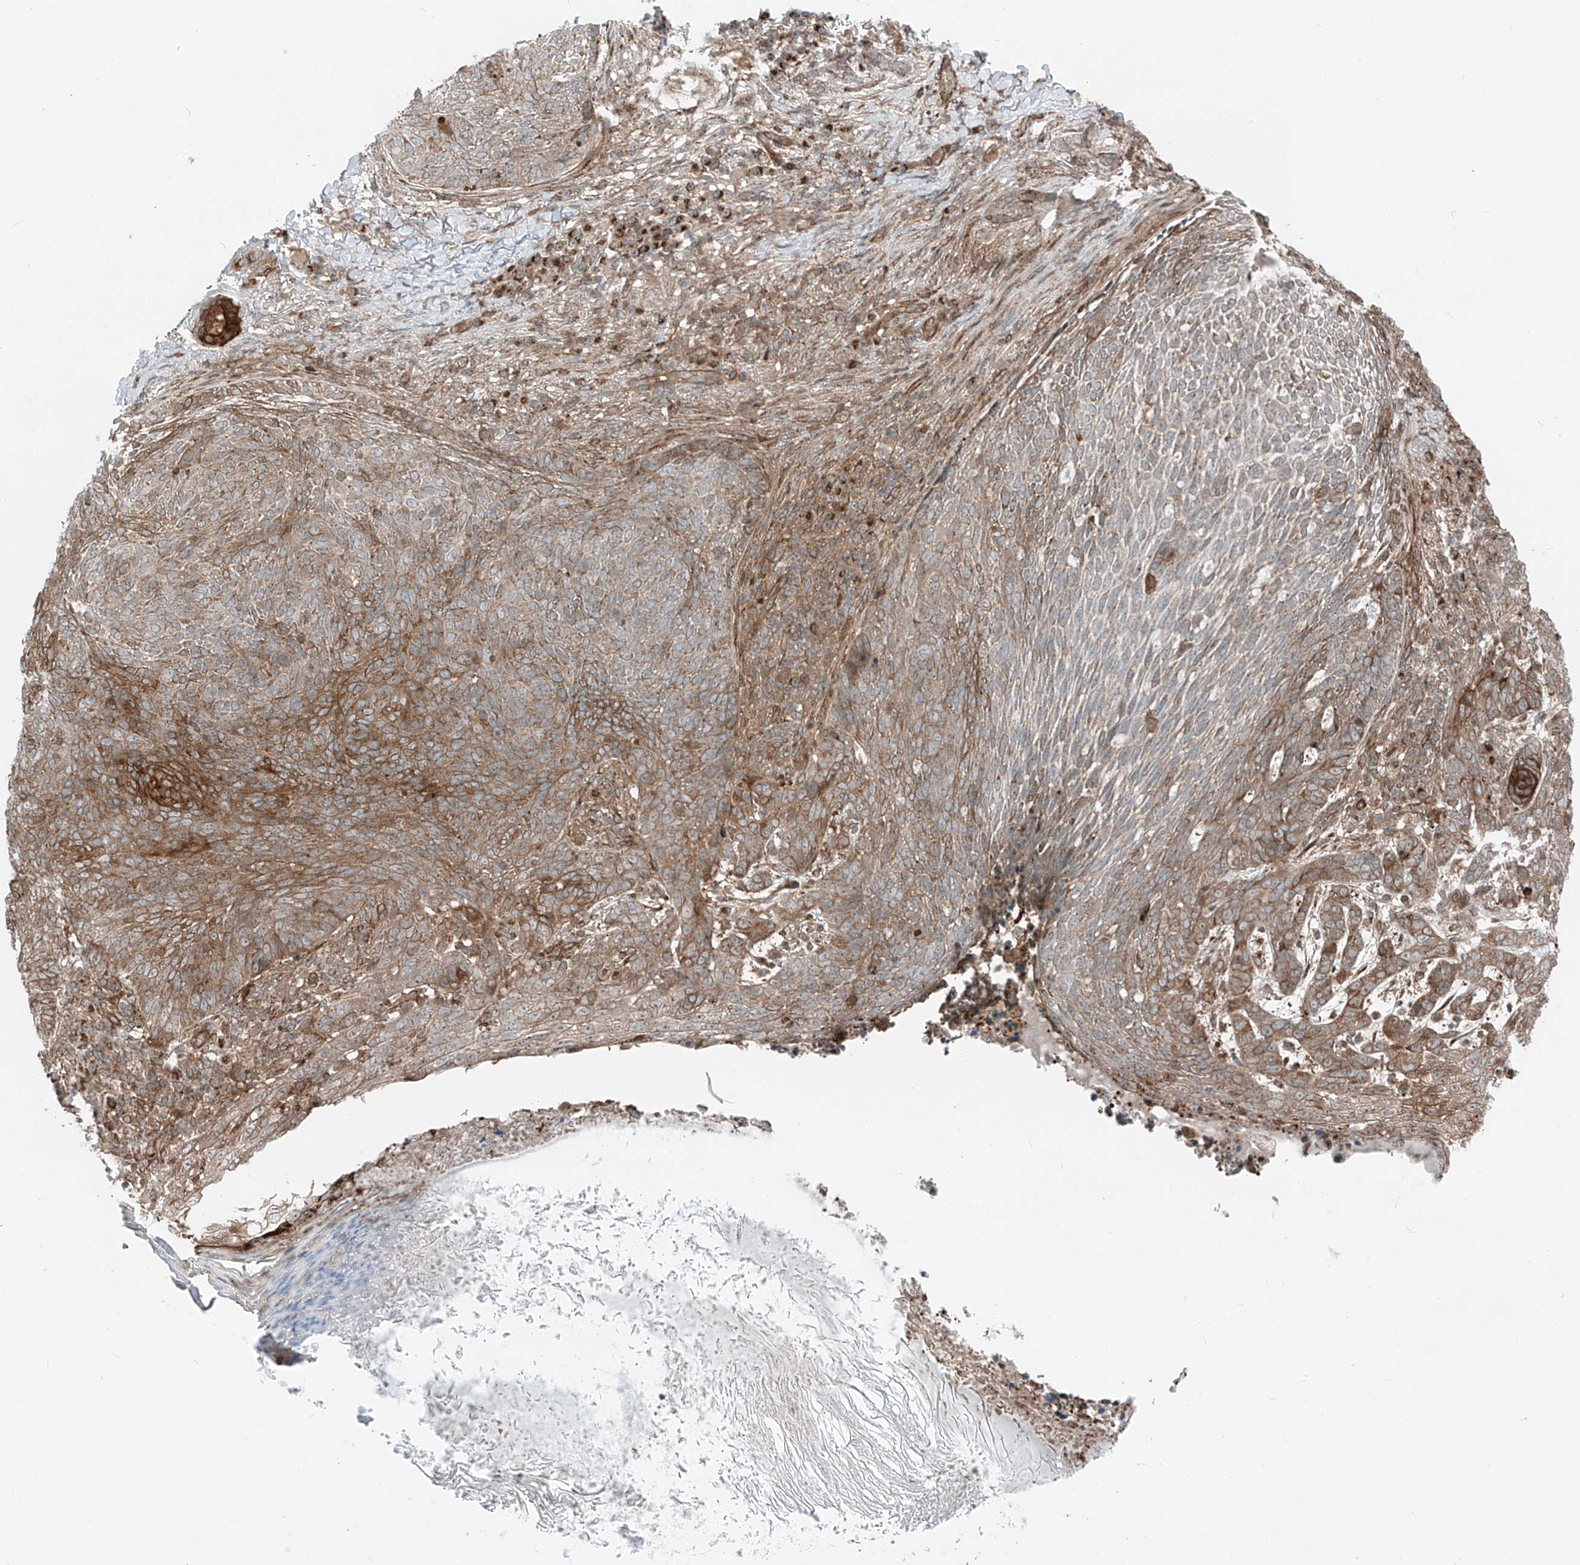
{"staining": {"intensity": "moderate", "quantity": "25%-75%", "location": "cytoplasmic/membranous"}, "tissue": "skin cancer", "cell_type": "Tumor cells", "image_type": "cancer", "snomed": [{"axis": "morphology", "description": "Basal cell carcinoma"}, {"axis": "topography", "description": "Skin"}], "caption": "Immunohistochemistry (IHC) (DAB) staining of human skin cancer demonstrates moderate cytoplasmic/membranous protein expression in about 25%-75% of tumor cells. (DAB (3,3'-diaminobenzidine) IHC, brown staining for protein, blue staining for nuclei).", "gene": "USP48", "patient": {"sex": "male", "age": 85}}